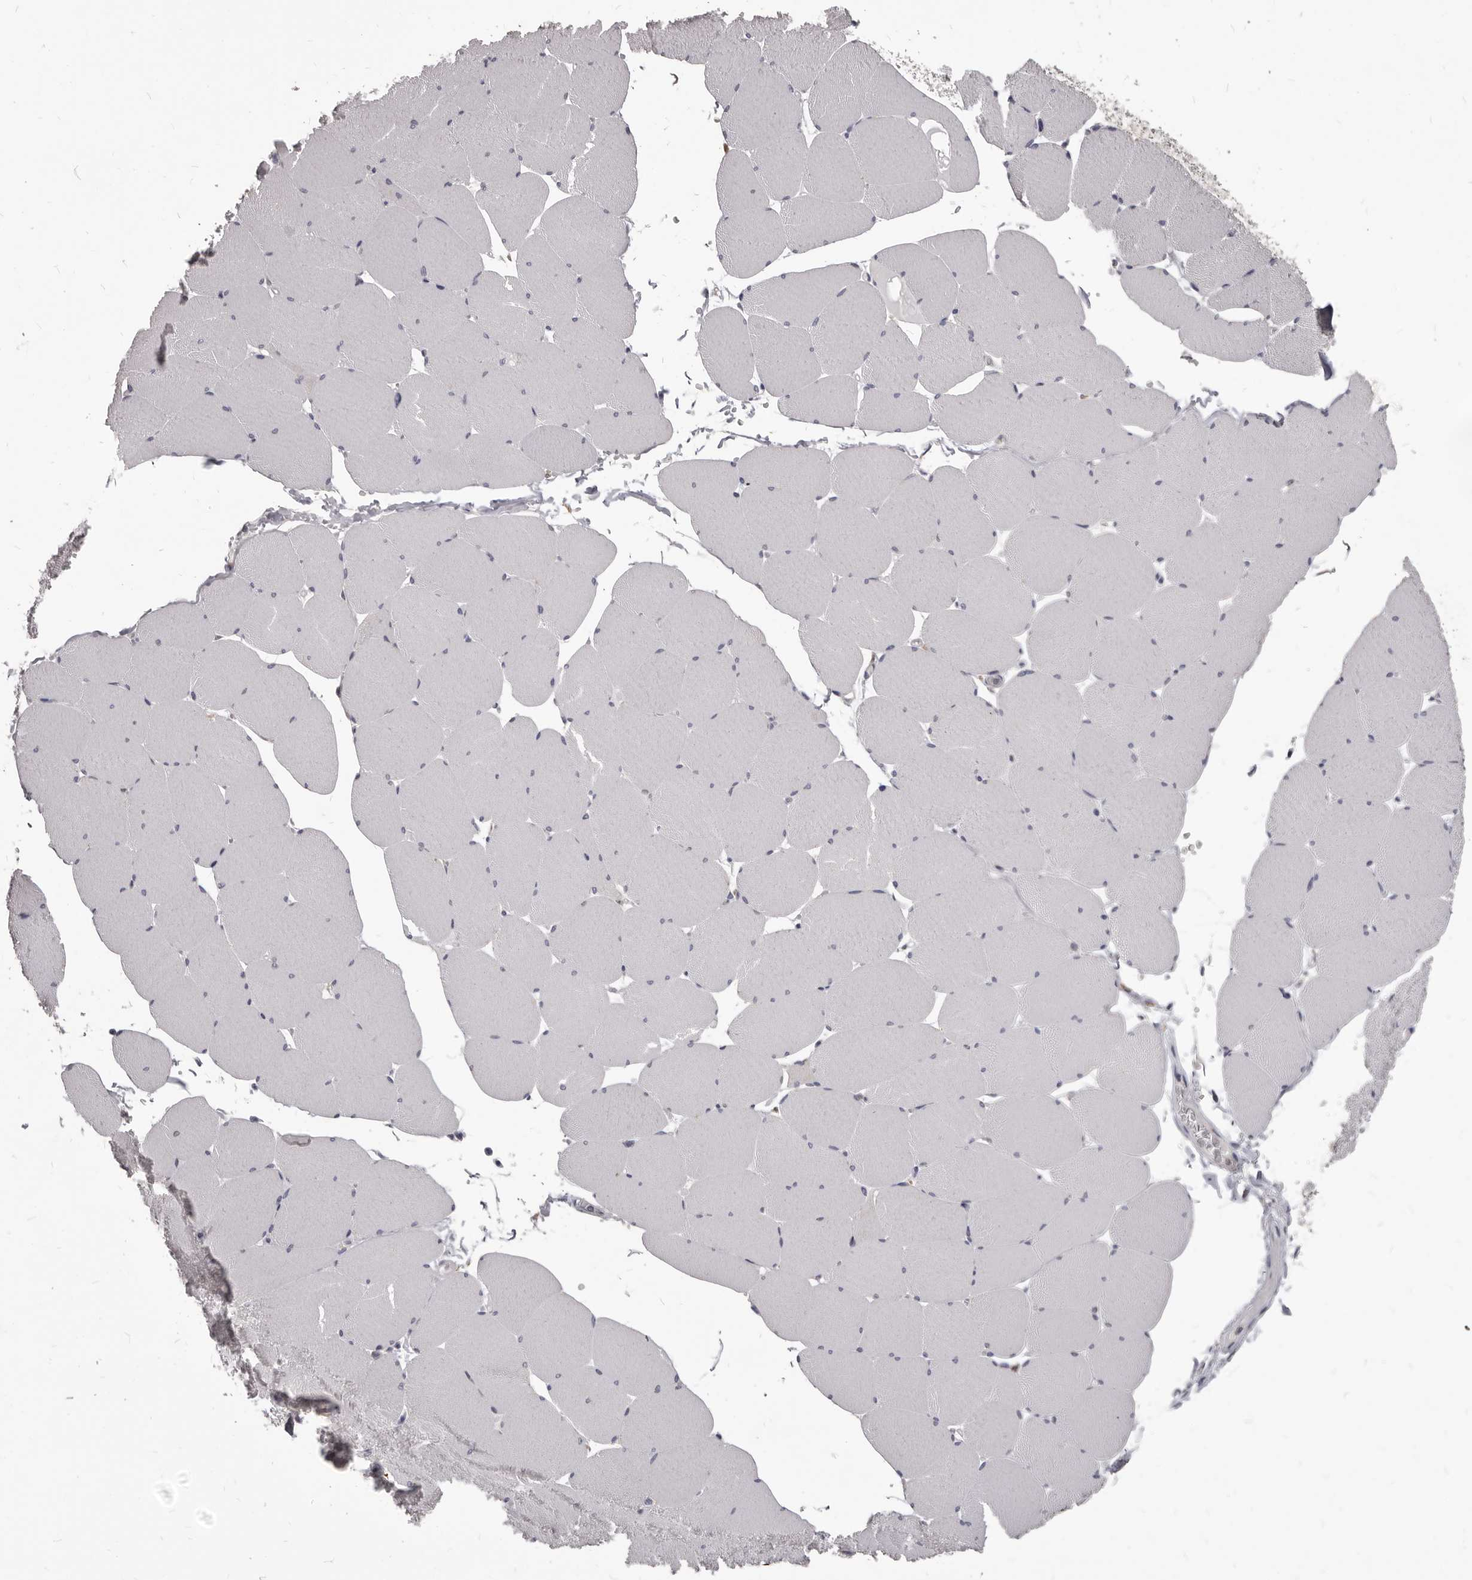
{"staining": {"intensity": "weak", "quantity": "<25%", "location": "cytoplasmic/membranous"}, "tissue": "skeletal muscle", "cell_type": "Myocytes", "image_type": "normal", "snomed": [{"axis": "morphology", "description": "Normal tissue, NOS"}, {"axis": "topography", "description": "Skeletal muscle"}, {"axis": "topography", "description": "Head-Neck"}], "caption": "Immunohistochemical staining of normal skeletal muscle reveals no significant staining in myocytes.", "gene": "PI4K2A", "patient": {"sex": "male", "age": 66}}